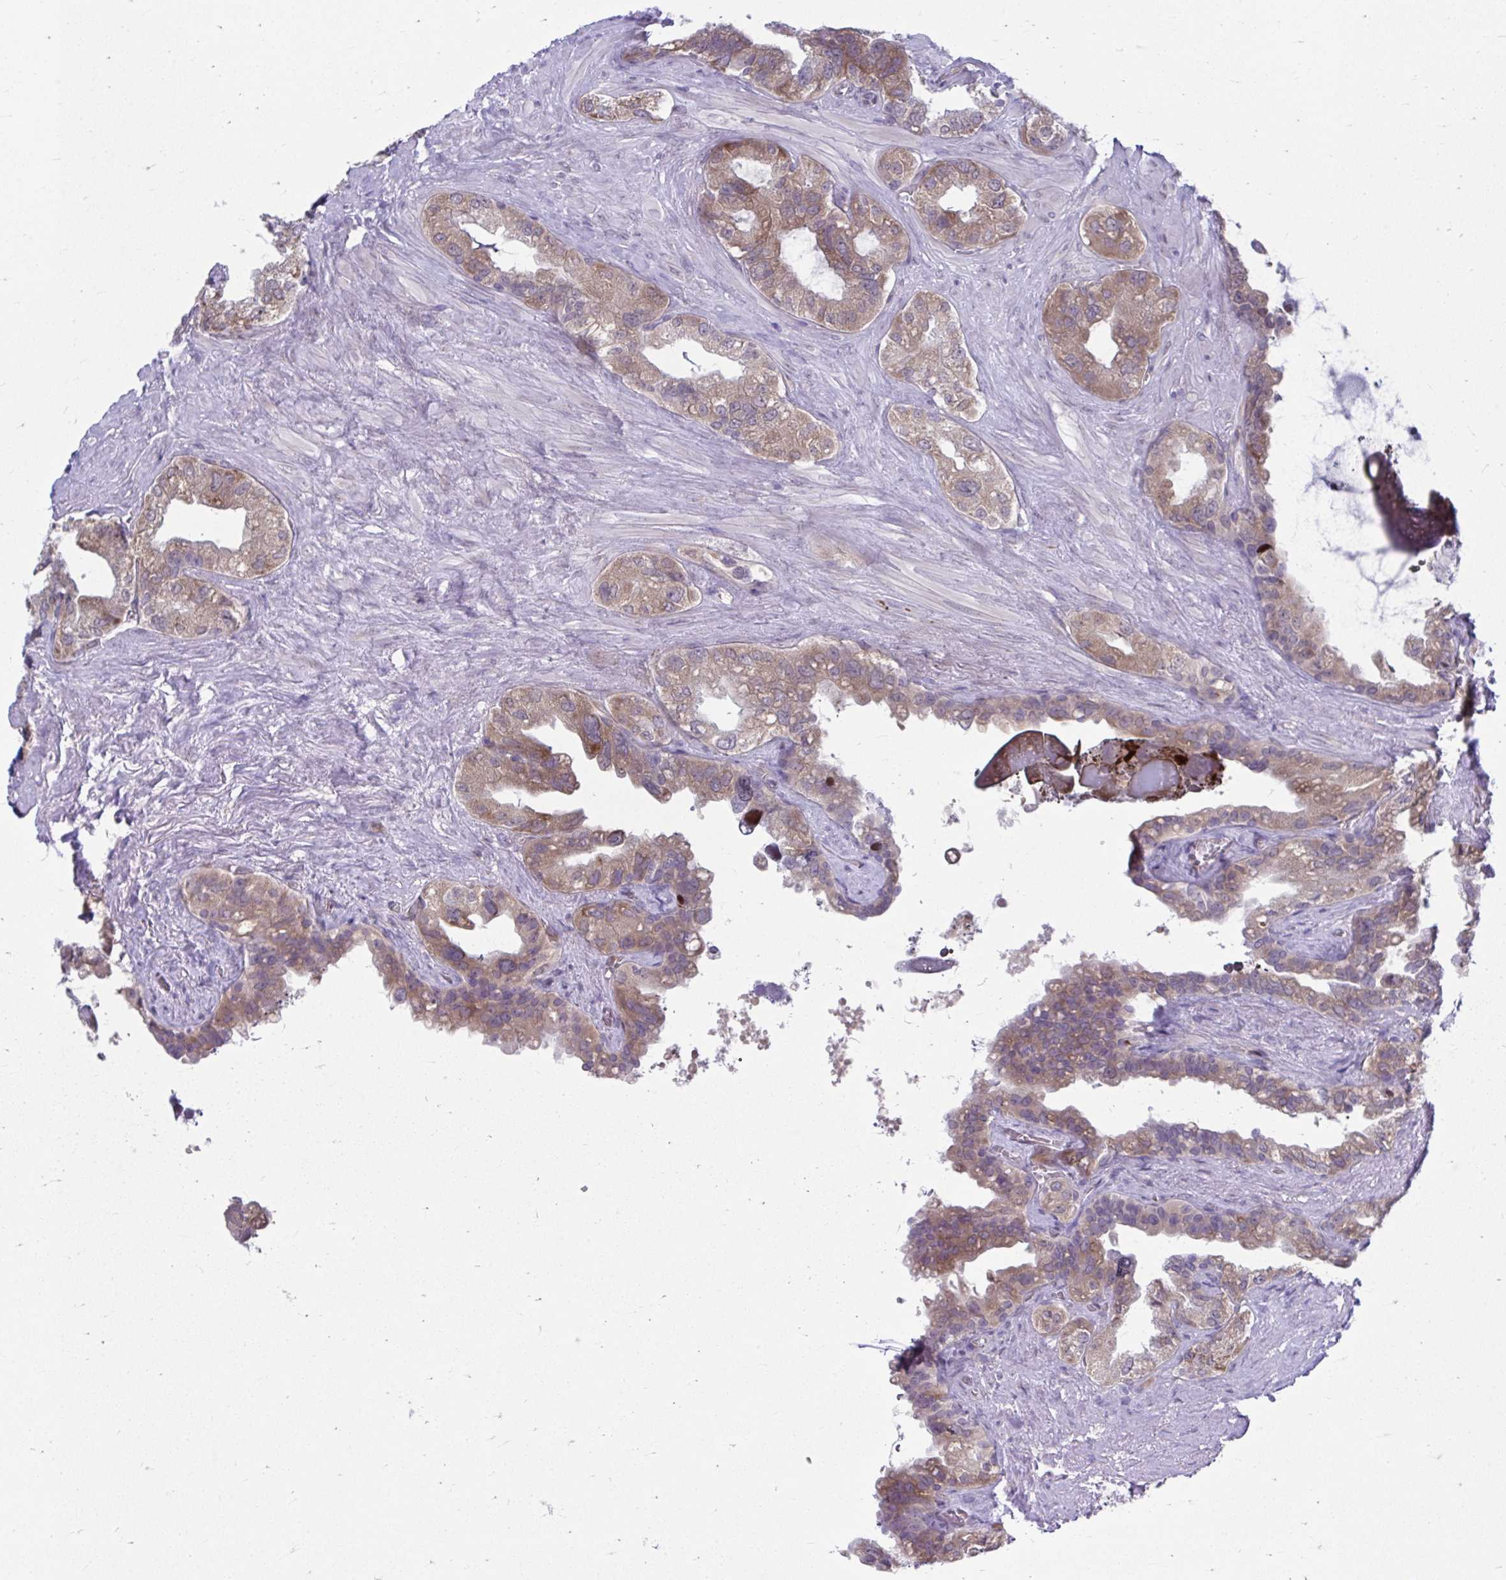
{"staining": {"intensity": "moderate", "quantity": ">75%", "location": "cytoplasmic/membranous"}, "tissue": "seminal vesicle", "cell_type": "Glandular cells", "image_type": "normal", "snomed": [{"axis": "morphology", "description": "Normal tissue, NOS"}, {"axis": "topography", "description": "Seminal veicle"}, {"axis": "topography", "description": "Peripheral nerve tissue"}], "caption": "The micrograph exhibits staining of benign seminal vesicle, revealing moderate cytoplasmic/membranous protein positivity (brown color) within glandular cells. The staining was performed using DAB to visualize the protein expression in brown, while the nuclei were stained in blue with hematoxylin (Magnification: 20x).", "gene": "SELENON", "patient": {"sex": "male", "age": 76}}